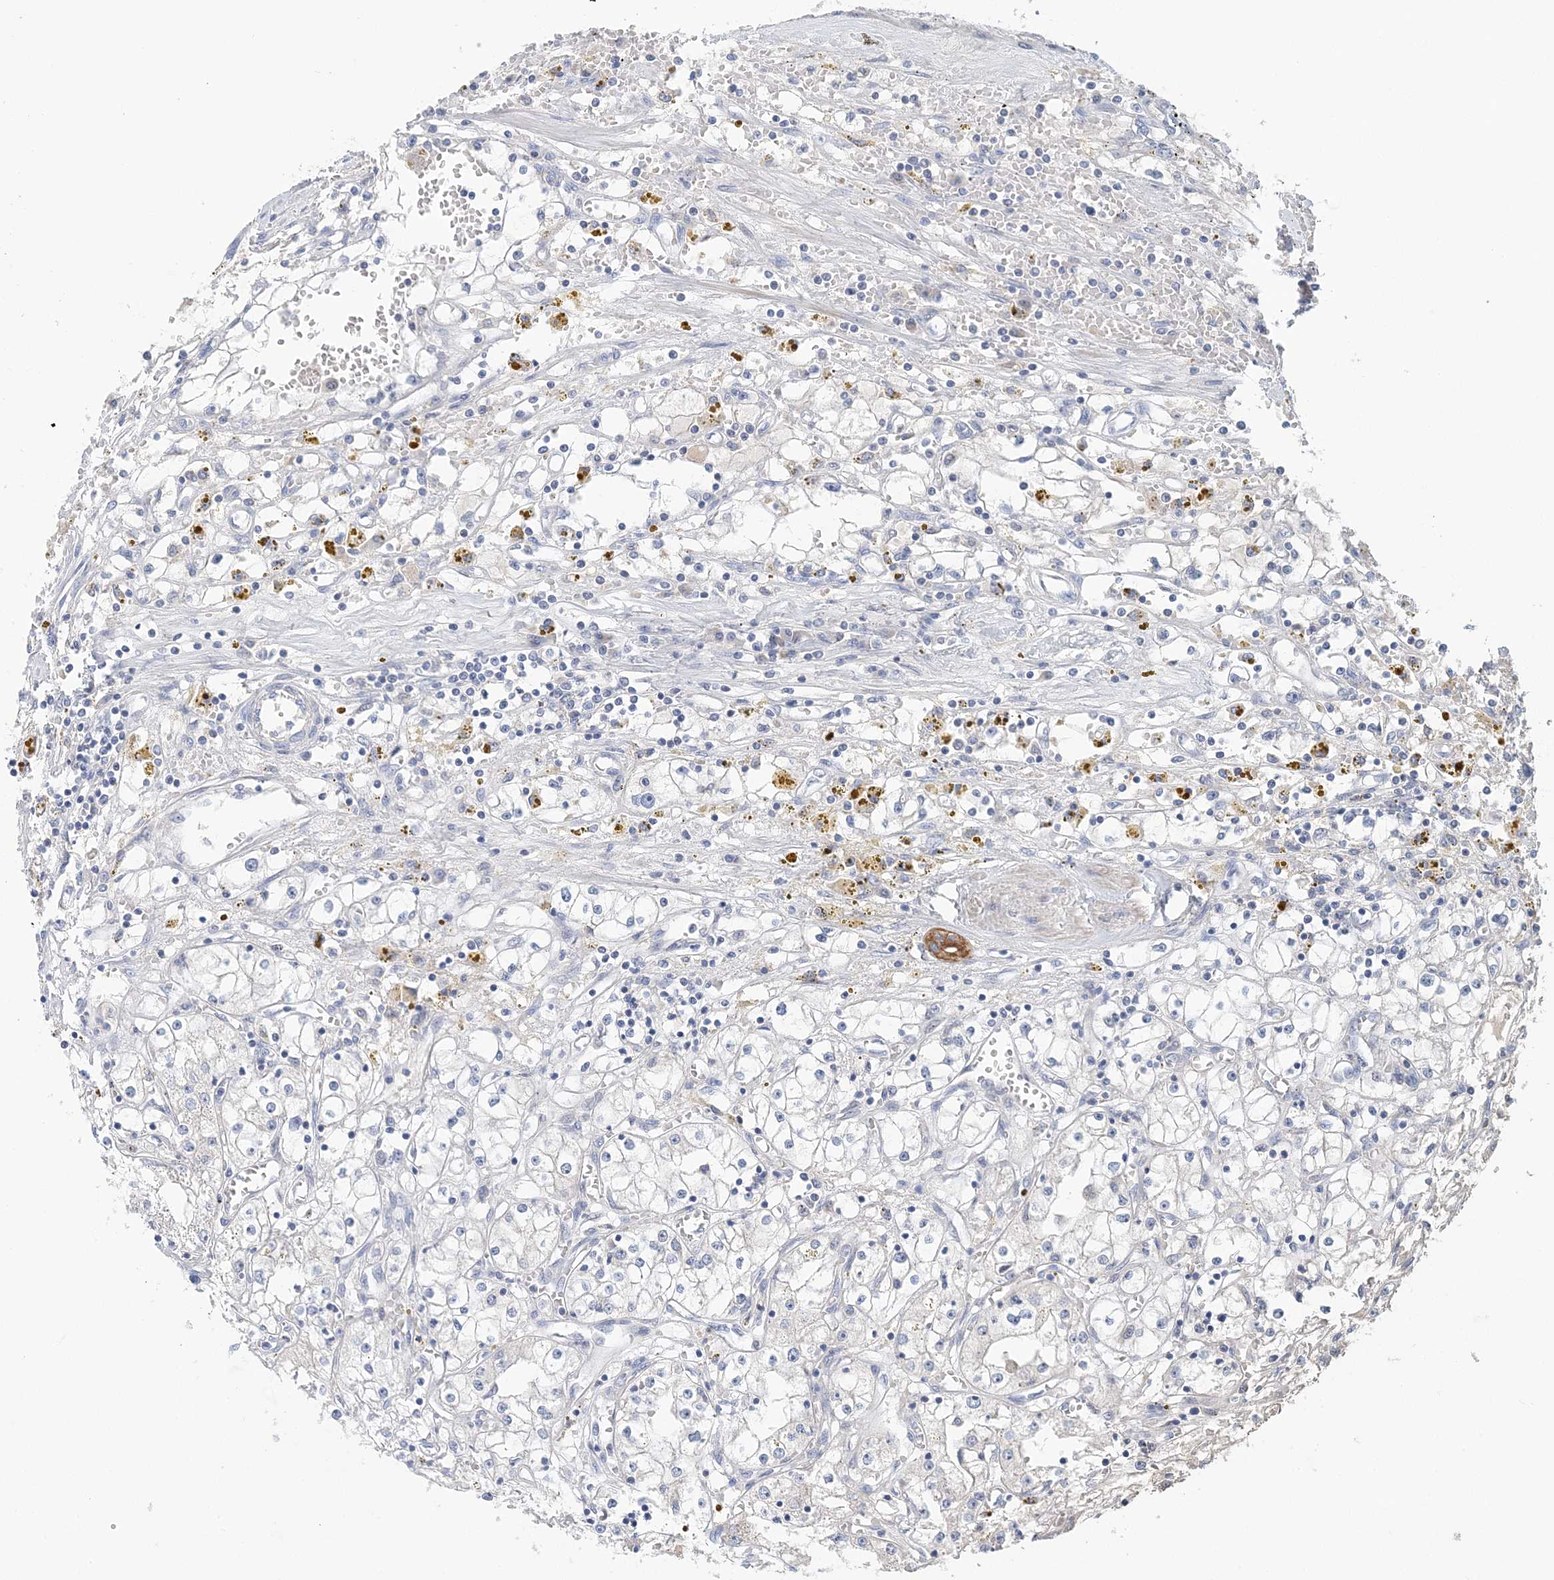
{"staining": {"intensity": "negative", "quantity": "none", "location": "none"}, "tissue": "renal cancer", "cell_type": "Tumor cells", "image_type": "cancer", "snomed": [{"axis": "morphology", "description": "Adenocarcinoma, NOS"}, {"axis": "topography", "description": "Kidney"}], "caption": "Immunohistochemistry photomicrograph of neoplastic tissue: renal cancer (adenocarcinoma) stained with DAB shows no significant protein expression in tumor cells.", "gene": "LRRIQ4", "patient": {"sex": "male", "age": 56}}